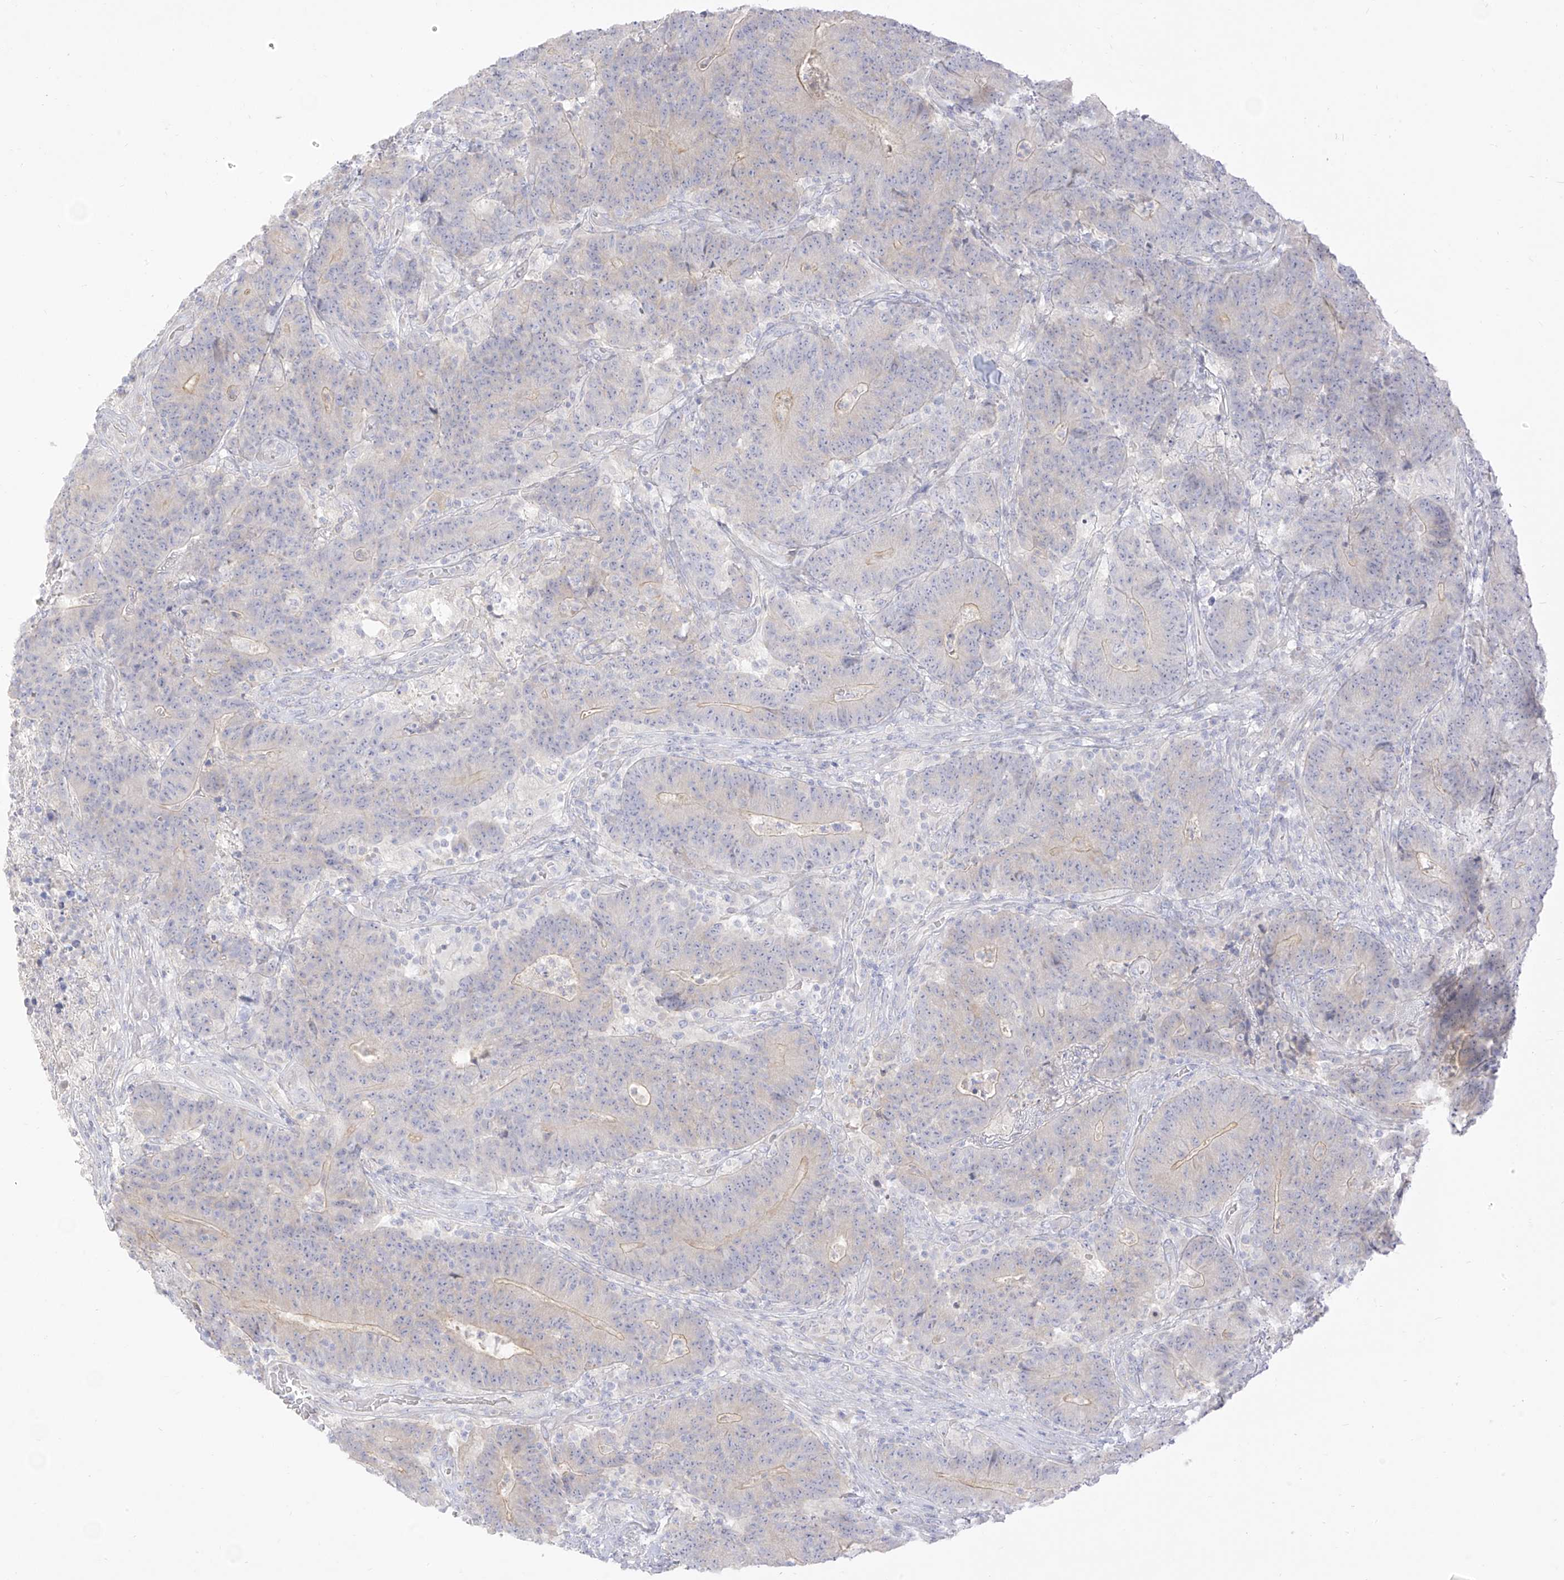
{"staining": {"intensity": "negative", "quantity": "none", "location": "none"}, "tissue": "colorectal cancer", "cell_type": "Tumor cells", "image_type": "cancer", "snomed": [{"axis": "morphology", "description": "Normal tissue, NOS"}, {"axis": "morphology", "description": "Adenocarcinoma, NOS"}, {"axis": "topography", "description": "Colon"}], "caption": "This is a histopathology image of immunohistochemistry (IHC) staining of colorectal cancer, which shows no staining in tumor cells.", "gene": "ARHGEF40", "patient": {"sex": "female", "age": 75}}